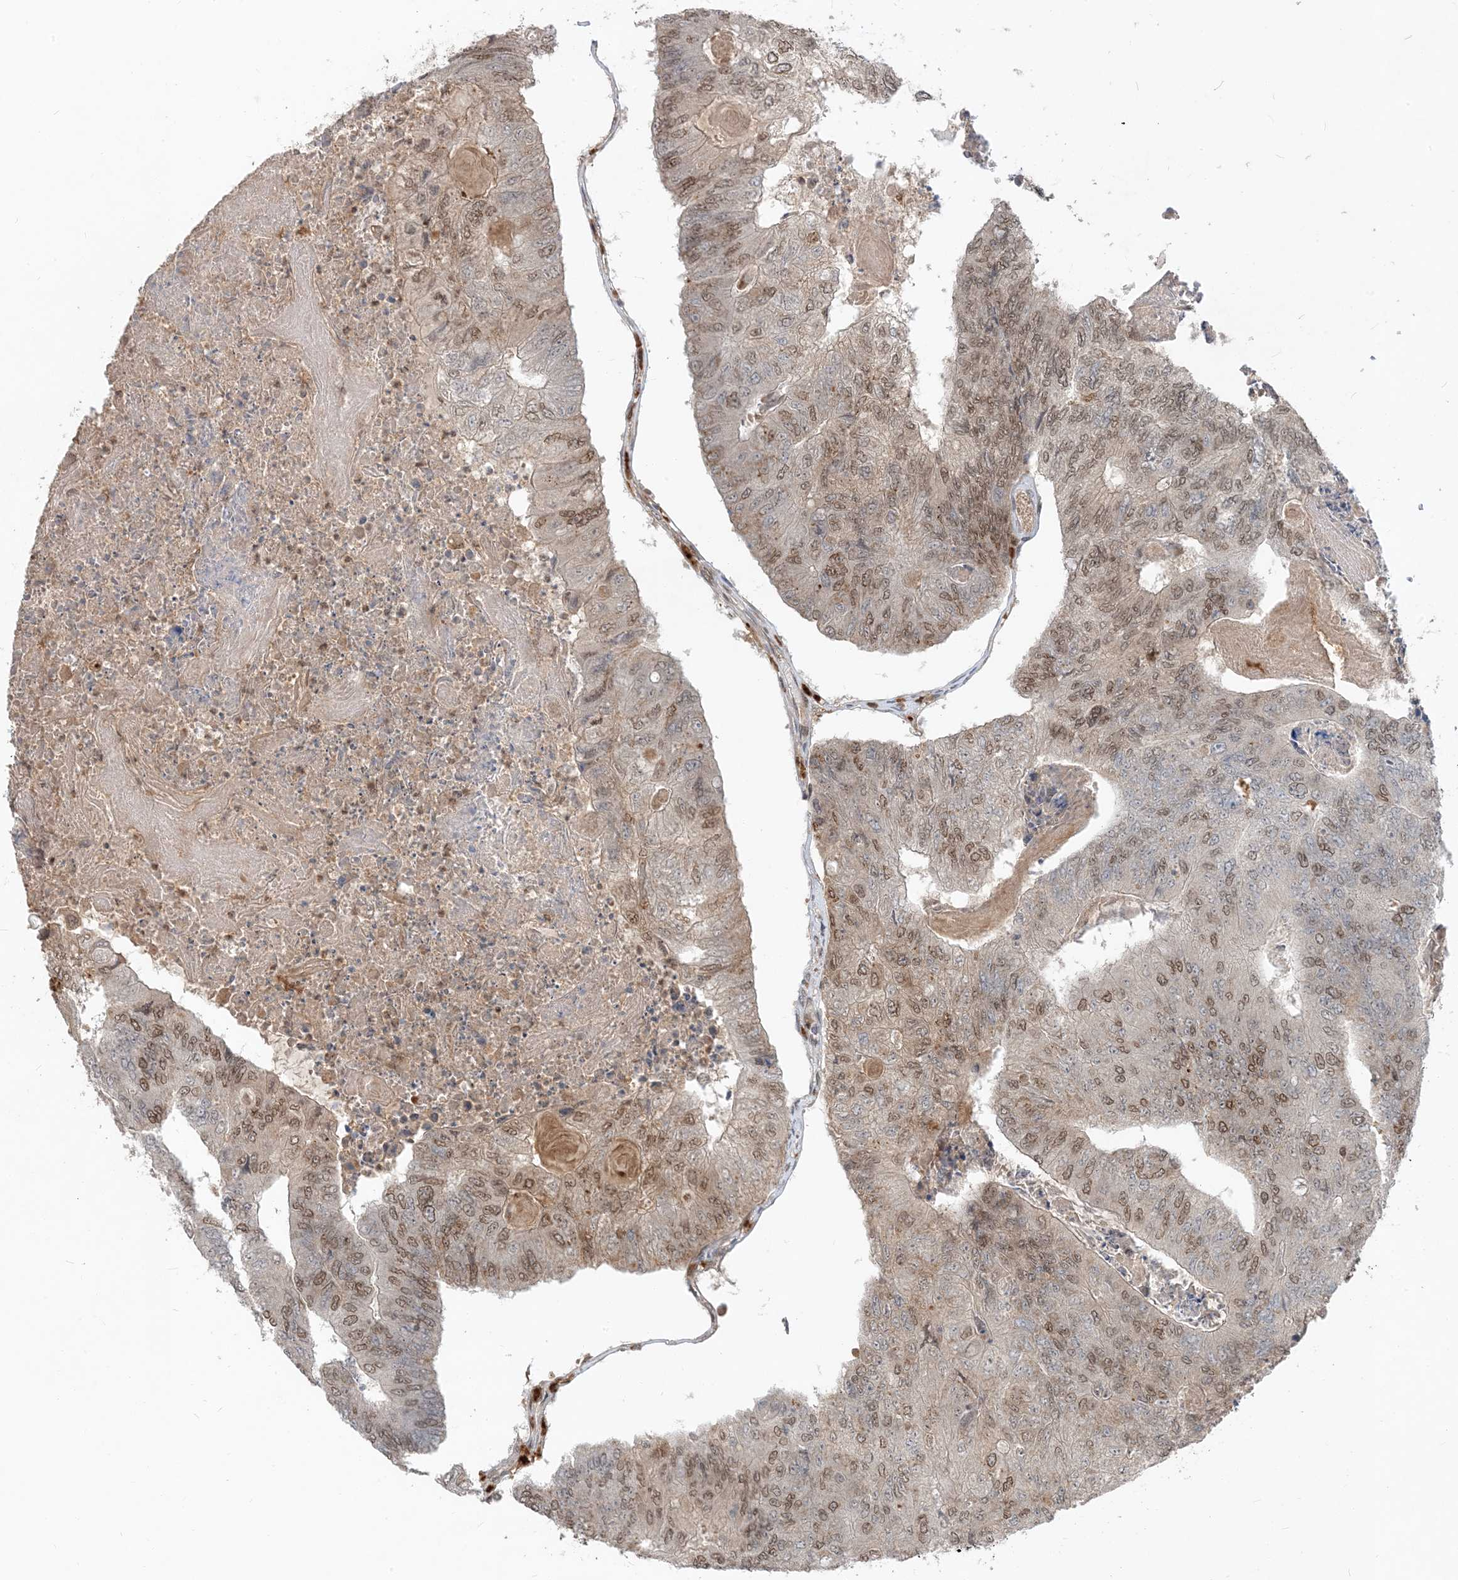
{"staining": {"intensity": "moderate", "quantity": ">75%", "location": "cytoplasmic/membranous,nuclear"}, "tissue": "colorectal cancer", "cell_type": "Tumor cells", "image_type": "cancer", "snomed": [{"axis": "morphology", "description": "Adenocarcinoma, NOS"}, {"axis": "topography", "description": "Colon"}], "caption": "This is an image of immunohistochemistry staining of colorectal adenocarcinoma, which shows moderate expression in the cytoplasmic/membranous and nuclear of tumor cells.", "gene": "NAGK", "patient": {"sex": "female", "age": 67}}